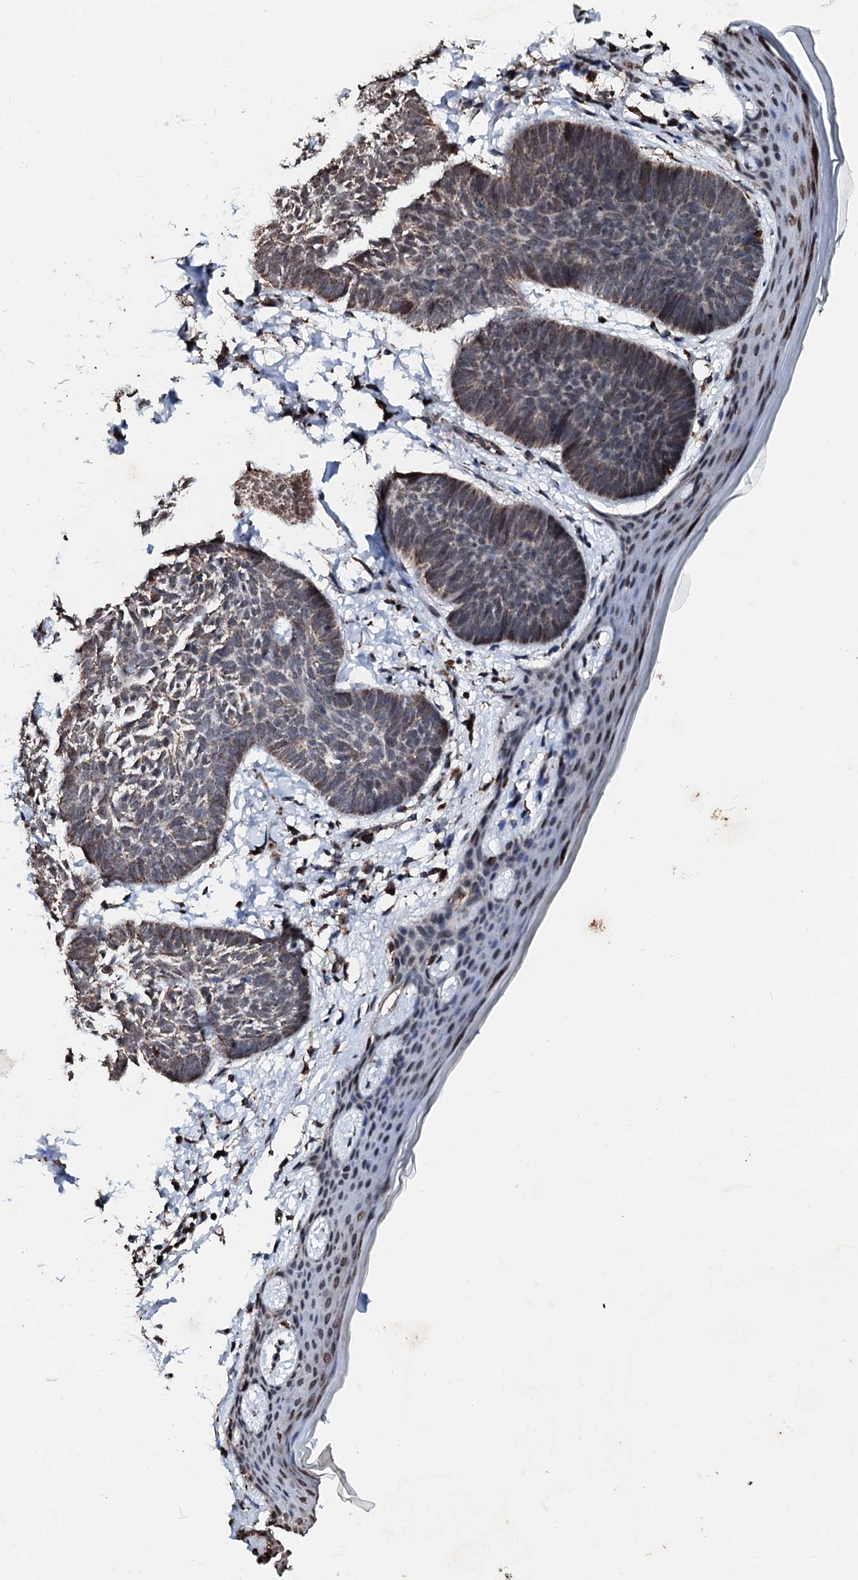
{"staining": {"intensity": "weak", "quantity": "<25%", "location": "cytoplasmic/membranous"}, "tissue": "skin cancer", "cell_type": "Tumor cells", "image_type": "cancer", "snomed": [{"axis": "morphology", "description": "Normal tissue, NOS"}, {"axis": "morphology", "description": "Basal cell carcinoma"}, {"axis": "topography", "description": "Skin"}], "caption": "Immunohistochemistry (IHC) image of human skin basal cell carcinoma stained for a protein (brown), which shows no staining in tumor cells.", "gene": "SECISBP2L", "patient": {"sex": "male", "age": 50}}